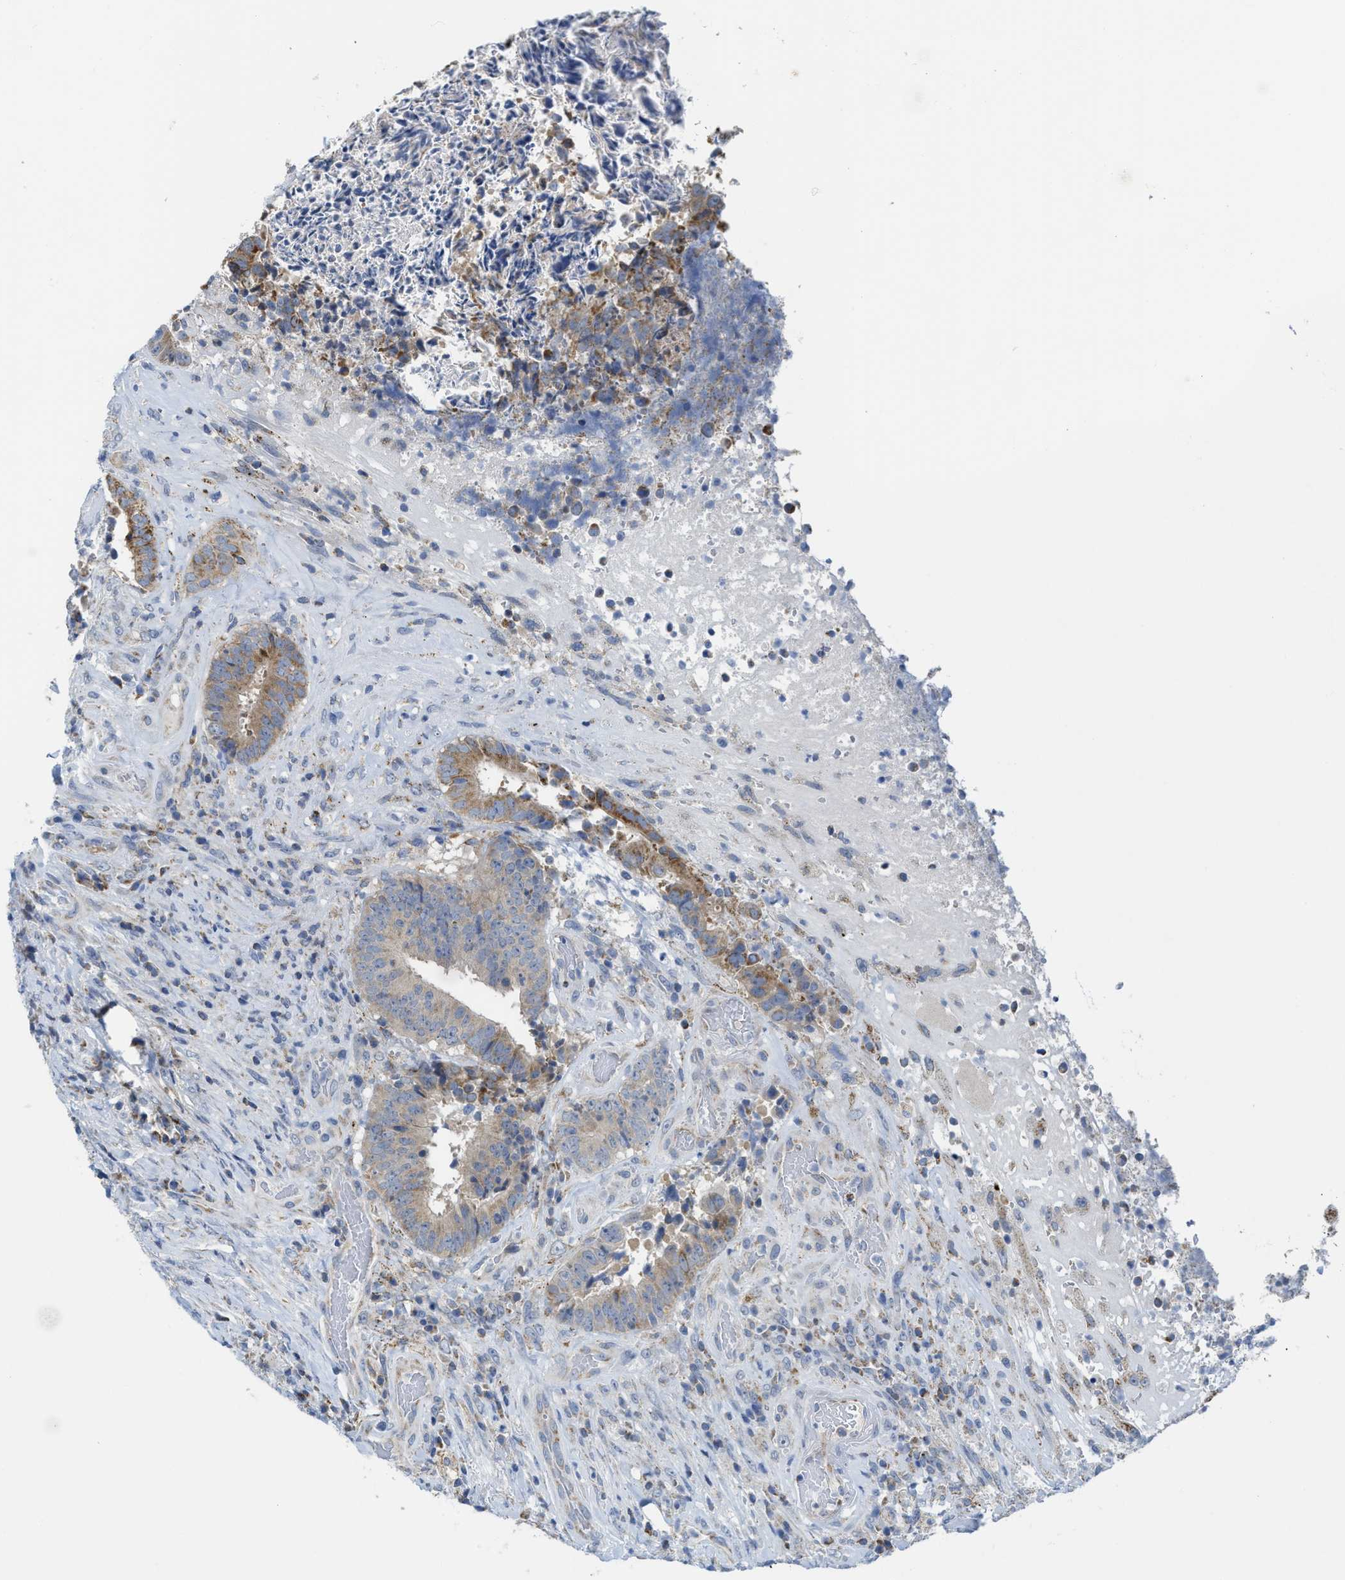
{"staining": {"intensity": "moderate", "quantity": ">75%", "location": "cytoplasmic/membranous"}, "tissue": "colorectal cancer", "cell_type": "Tumor cells", "image_type": "cancer", "snomed": [{"axis": "morphology", "description": "Adenocarcinoma, NOS"}, {"axis": "topography", "description": "Rectum"}], "caption": "Brown immunohistochemical staining in human colorectal adenocarcinoma displays moderate cytoplasmic/membranous expression in about >75% of tumor cells.", "gene": "GATD3", "patient": {"sex": "male", "age": 72}}